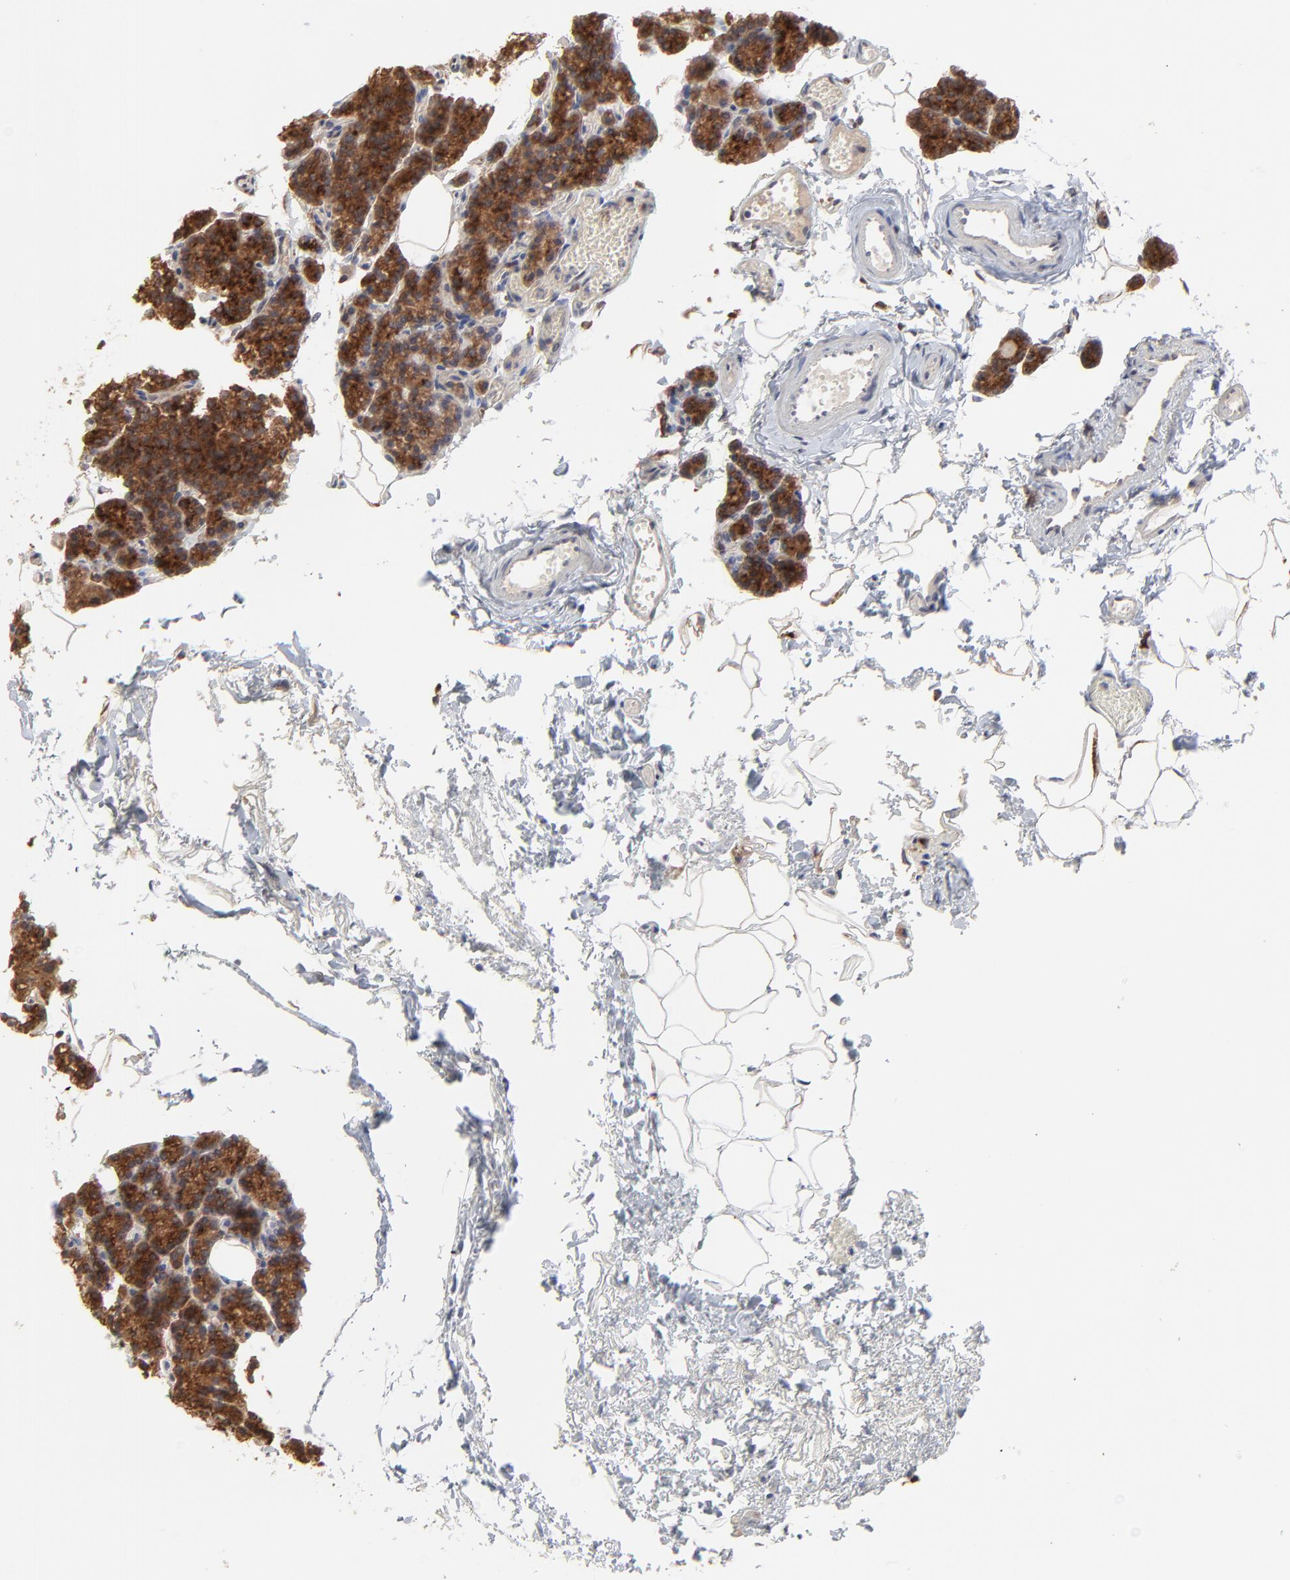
{"staining": {"intensity": "strong", "quantity": ">75%", "location": "cytoplasmic/membranous"}, "tissue": "parathyroid gland", "cell_type": "Glandular cells", "image_type": "normal", "snomed": [{"axis": "morphology", "description": "Normal tissue, NOS"}, {"axis": "topography", "description": "Parathyroid gland"}], "caption": "Glandular cells exhibit strong cytoplasmic/membranous staining in approximately >75% of cells in normal parathyroid gland. The staining is performed using DAB brown chromogen to label protein expression. The nuclei are counter-stained blue using hematoxylin.", "gene": "RAB9A", "patient": {"sex": "female", "age": 60}}